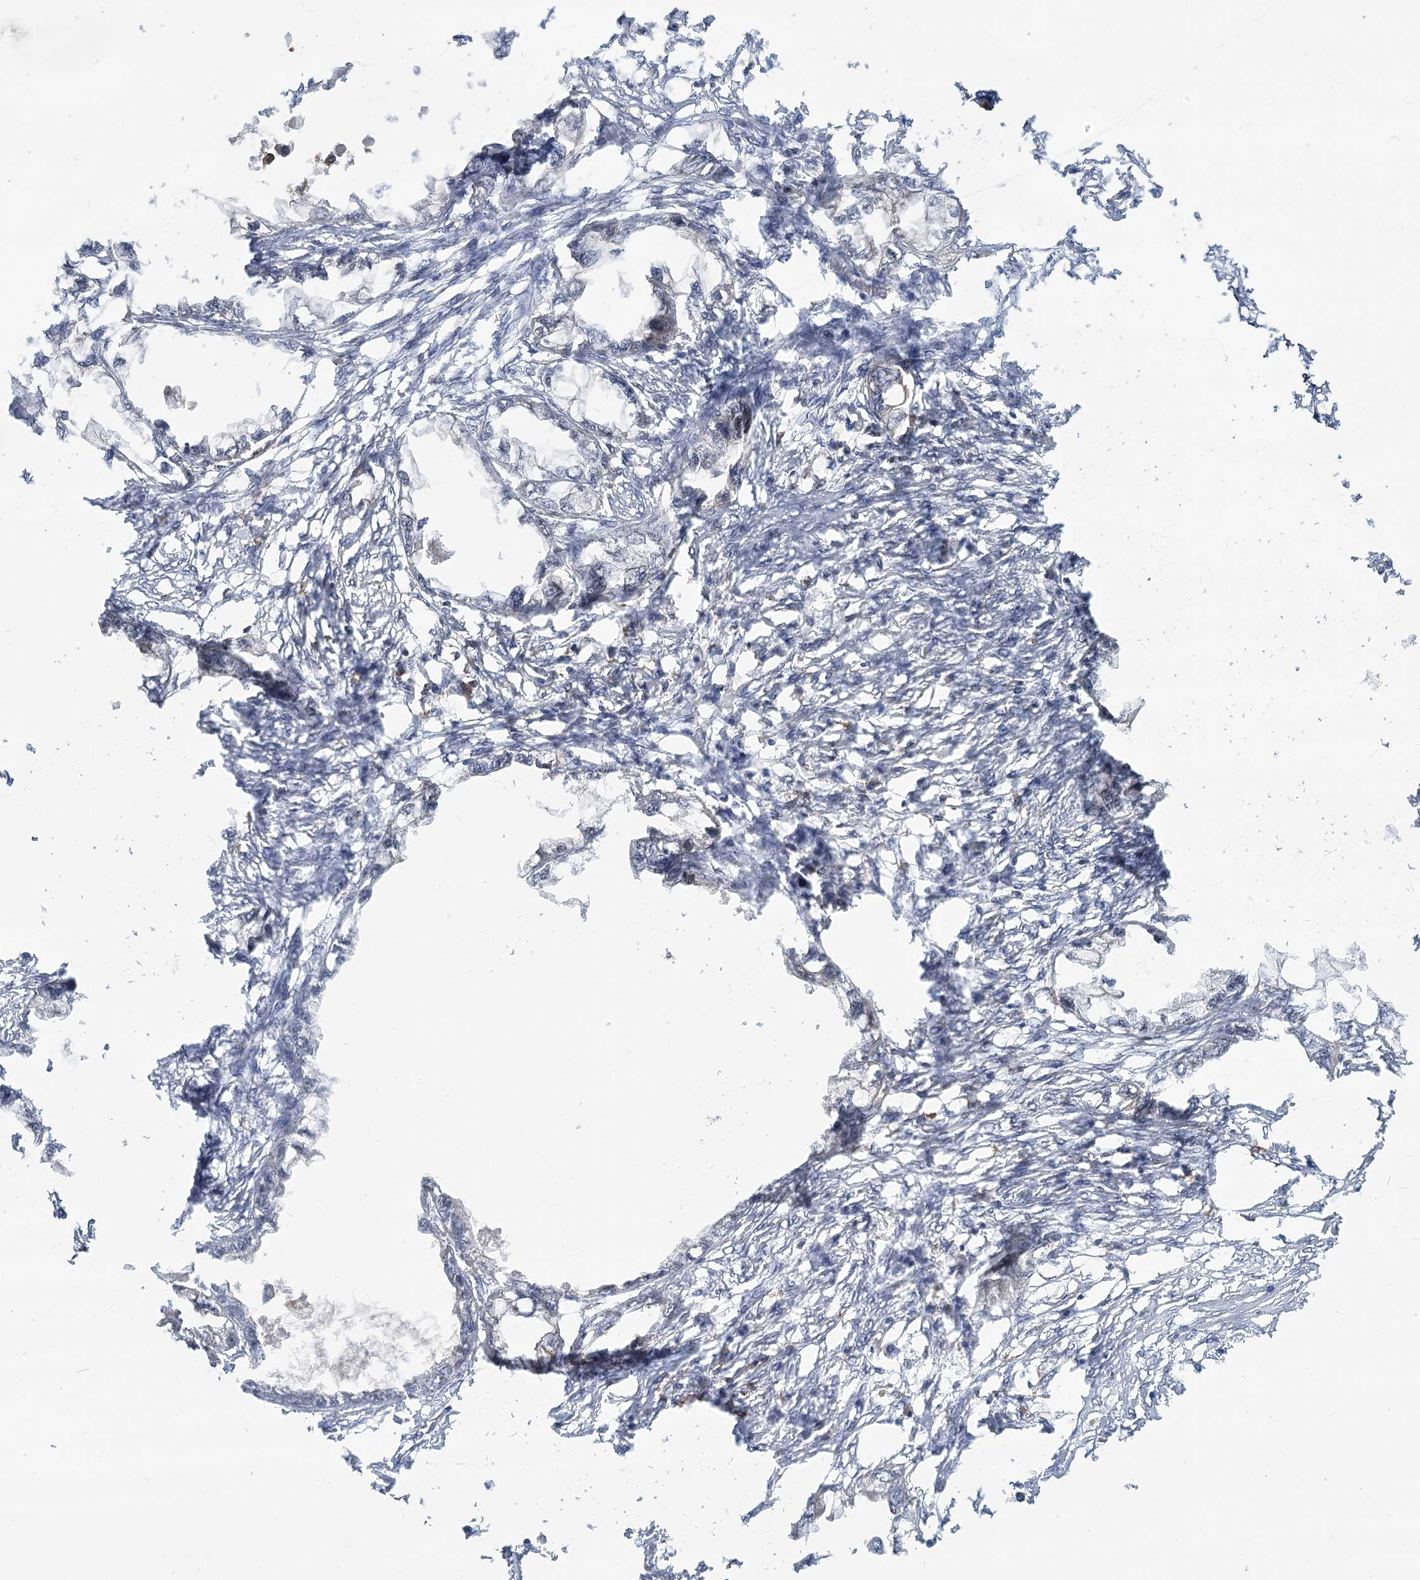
{"staining": {"intensity": "moderate", "quantity": "<25%", "location": "cytoplasmic/membranous"}, "tissue": "endometrial cancer", "cell_type": "Tumor cells", "image_type": "cancer", "snomed": [{"axis": "morphology", "description": "Adenocarcinoma, NOS"}, {"axis": "morphology", "description": "Adenocarcinoma, metastatic, NOS"}, {"axis": "topography", "description": "Adipose tissue"}, {"axis": "topography", "description": "Endometrium"}], "caption": "Immunohistochemical staining of endometrial adenocarcinoma shows moderate cytoplasmic/membranous protein positivity in about <25% of tumor cells.", "gene": "CIB4", "patient": {"sex": "female", "age": 67}}